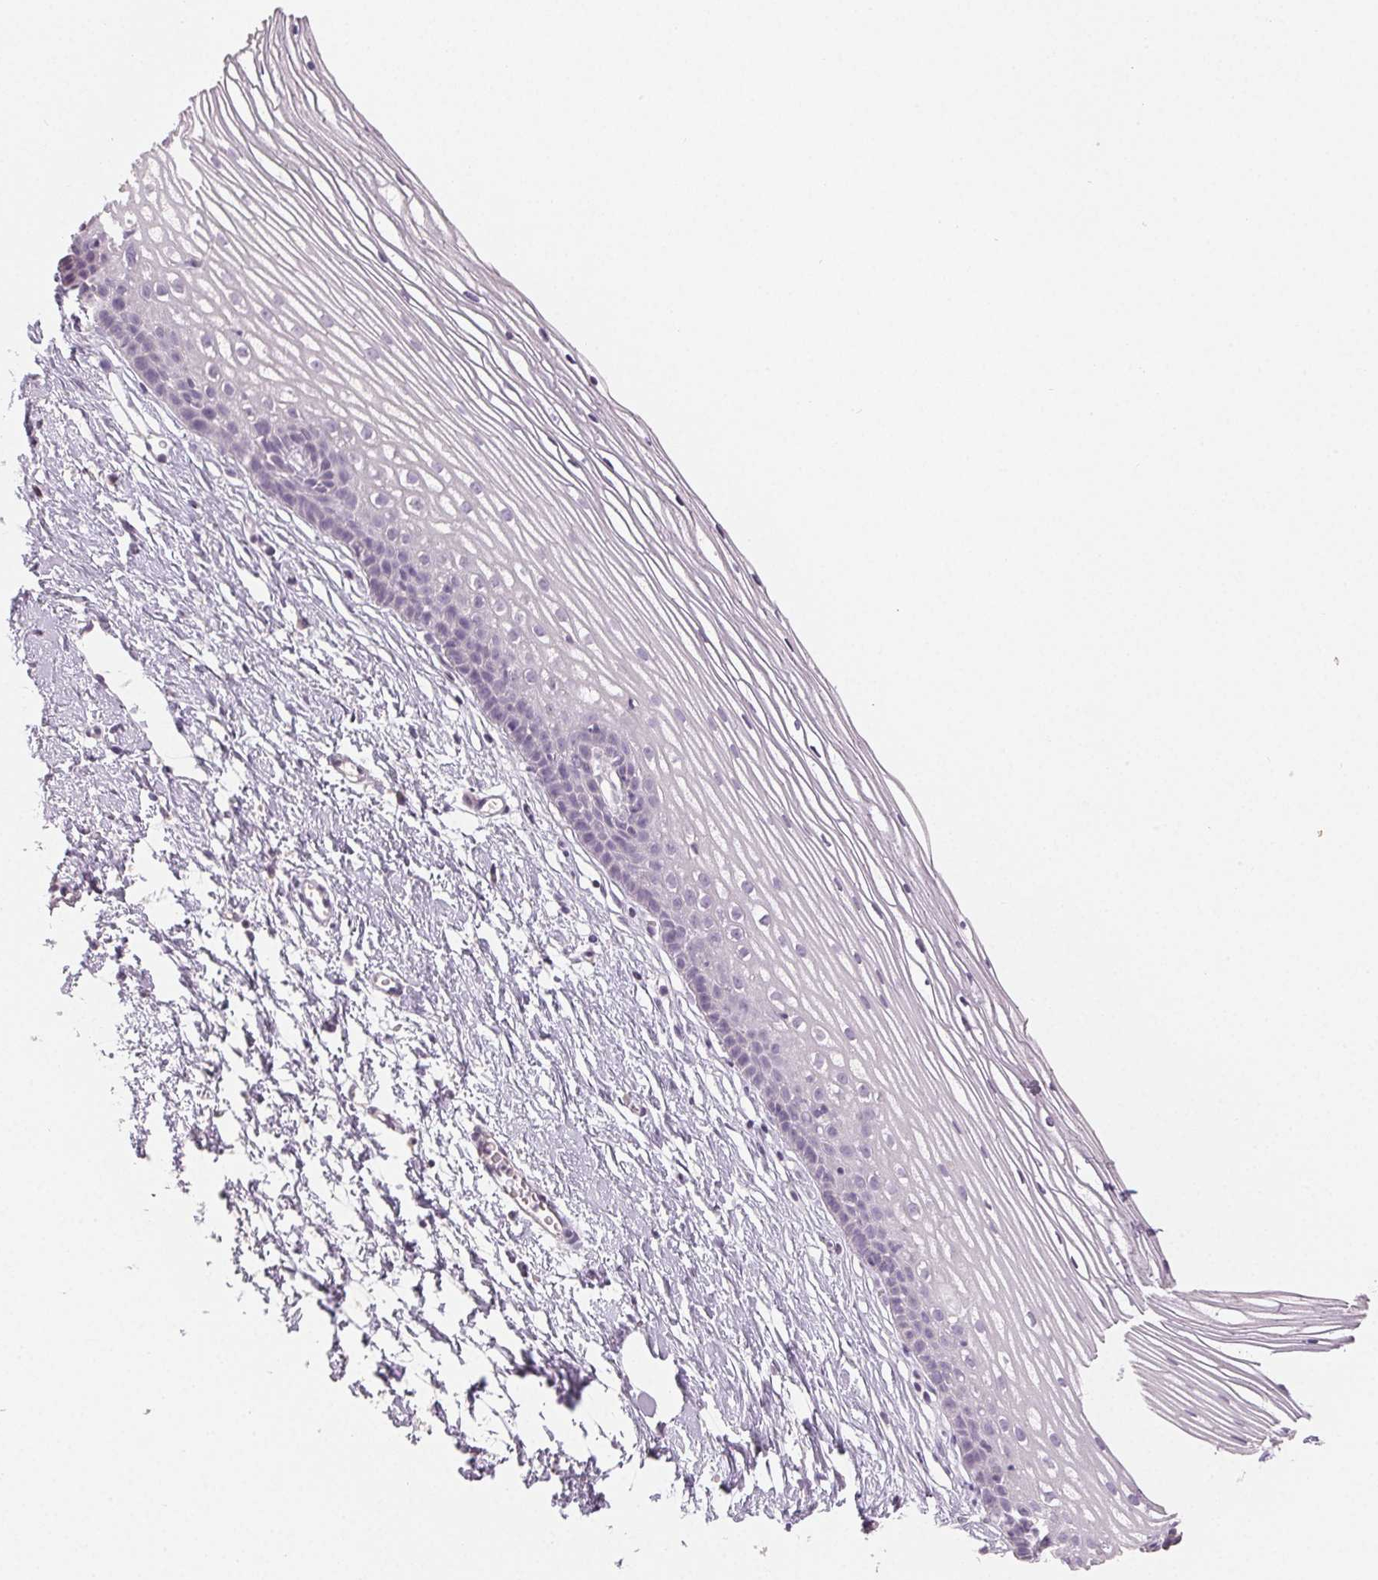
{"staining": {"intensity": "negative", "quantity": "none", "location": "none"}, "tissue": "cervix", "cell_type": "Glandular cells", "image_type": "normal", "snomed": [{"axis": "morphology", "description": "Normal tissue, NOS"}, {"axis": "topography", "description": "Cervix"}], "caption": "Immunohistochemistry (IHC) of unremarkable human cervix shows no expression in glandular cells. (DAB (3,3'-diaminobenzidine) immunohistochemistry with hematoxylin counter stain).", "gene": "LVRN", "patient": {"sex": "female", "age": 40}}